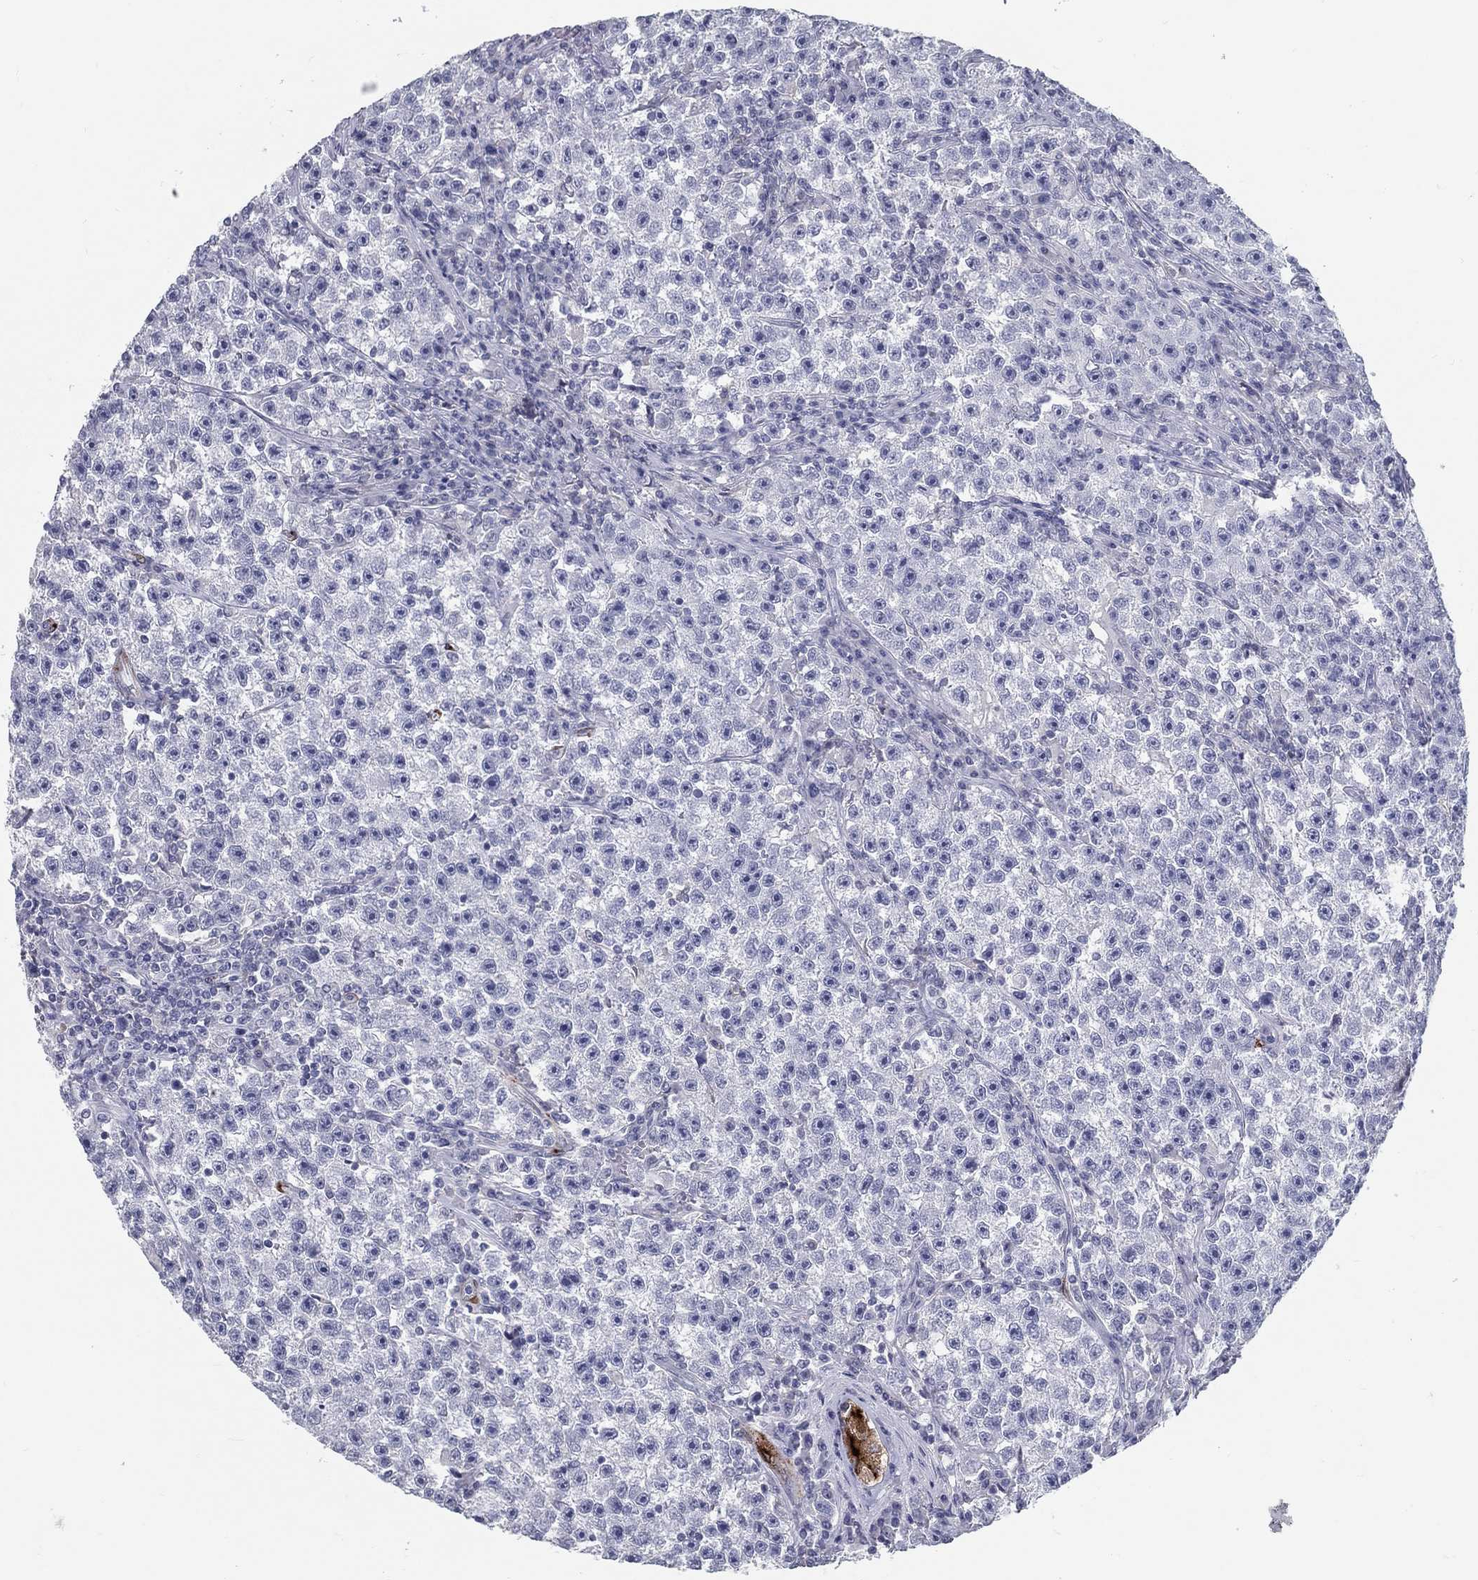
{"staining": {"intensity": "negative", "quantity": "none", "location": "none"}, "tissue": "testis cancer", "cell_type": "Tumor cells", "image_type": "cancer", "snomed": [{"axis": "morphology", "description": "Seminoma, NOS"}, {"axis": "topography", "description": "Testis"}], "caption": "The histopathology image displays no staining of tumor cells in testis cancer (seminoma). Brightfield microscopy of immunohistochemistry stained with DAB (brown) and hematoxylin (blue), captured at high magnification.", "gene": "ACE2", "patient": {"sex": "male", "age": 22}}